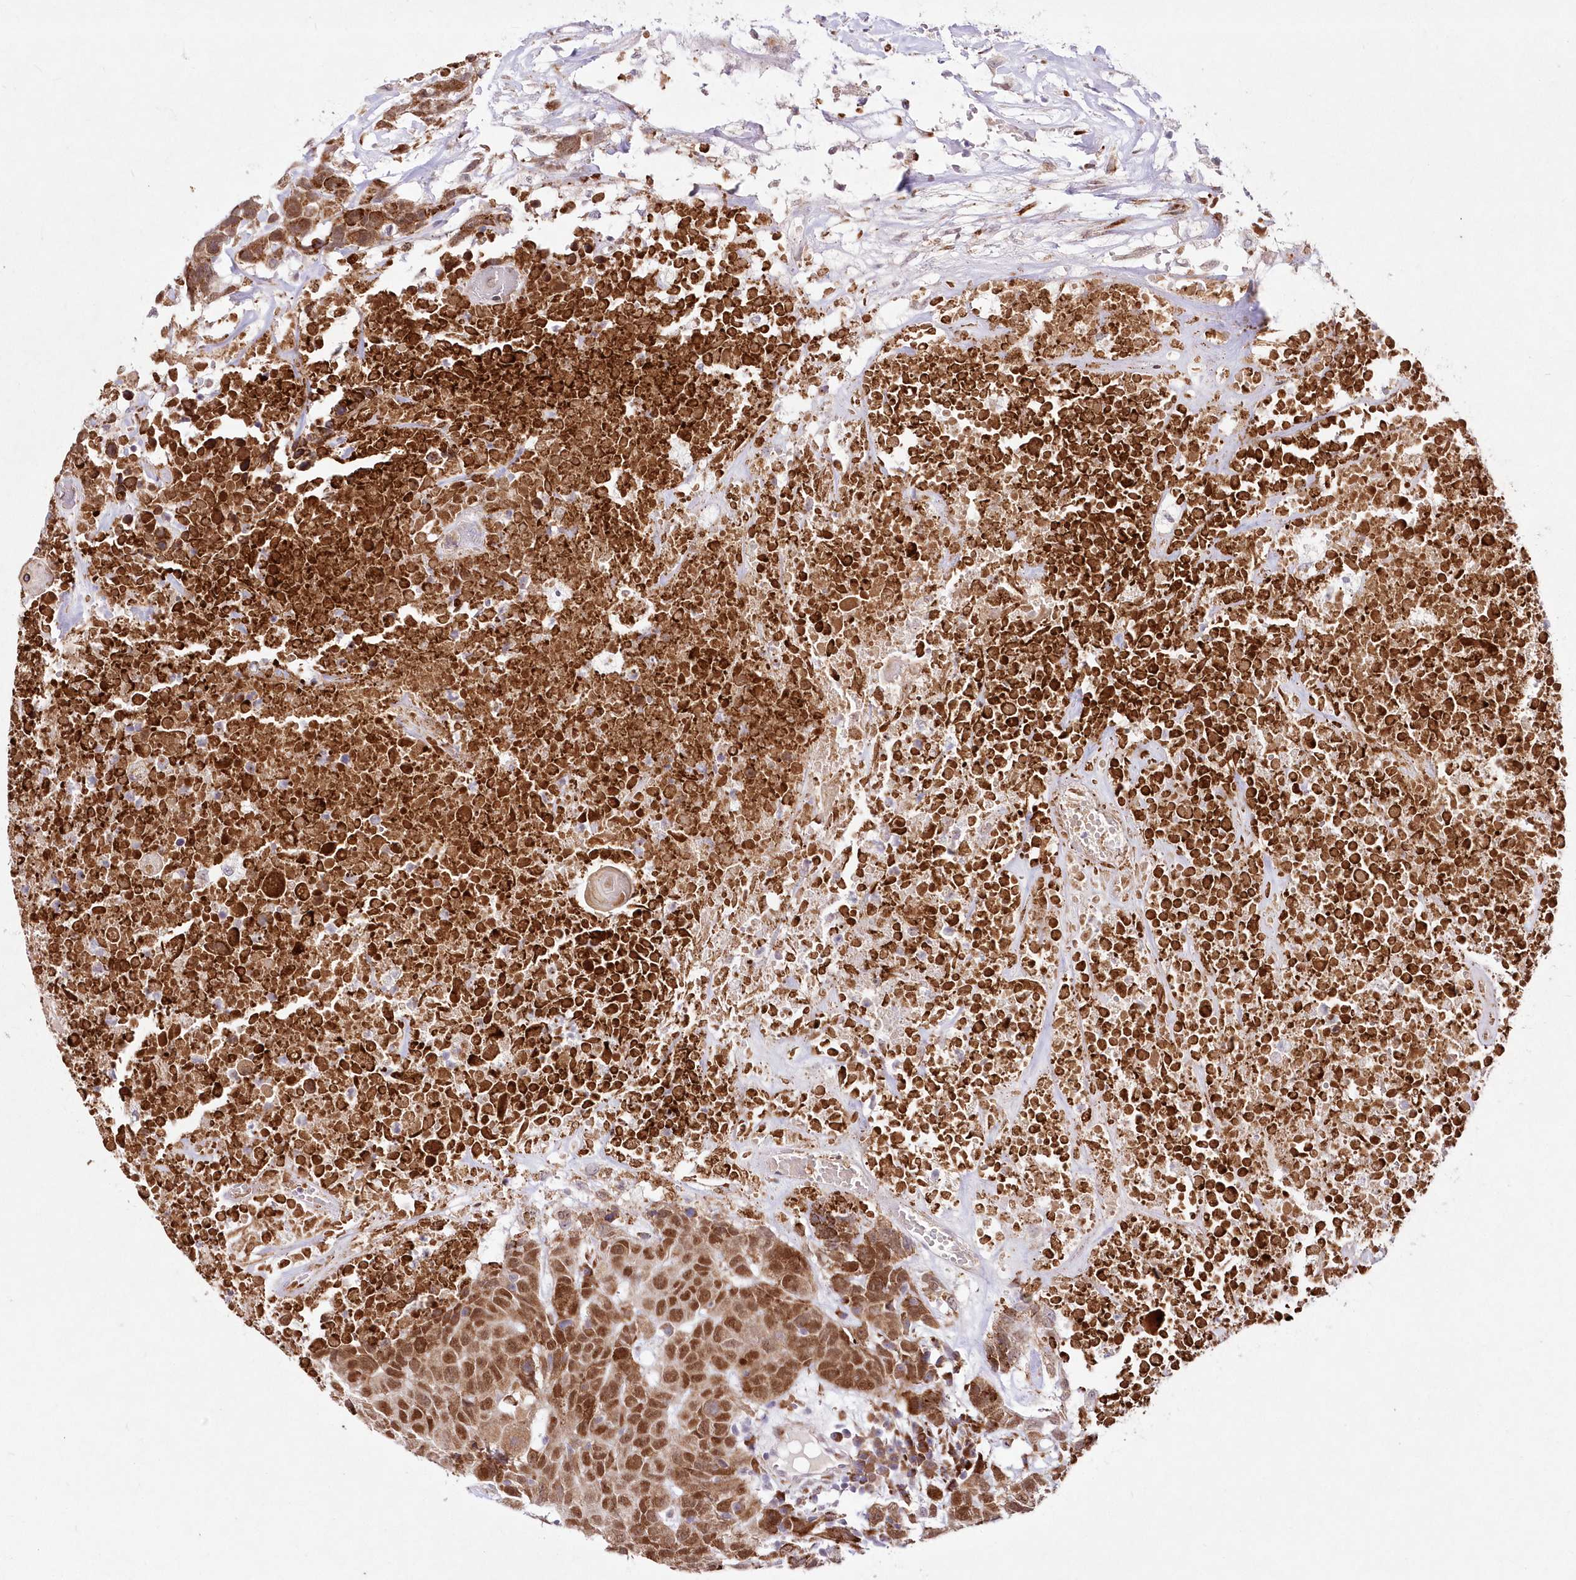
{"staining": {"intensity": "strong", "quantity": ">75%", "location": "cytoplasmic/membranous,nuclear"}, "tissue": "head and neck cancer", "cell_type": "Tumor cells", "image_type": "cancer", "snomed": [{"axis": "morphology", "description": "Squamous cell carcinoma, NOS"}, {"axis": "topography", "description": "Head-Neck"}], "caption": "Protein staining of squamous cell carcinoma (head and neck) tissue shows strong cytoplasmic/membranous and nuclear positivity in approximately >75% of tumor cells.", "gene": "LDB1", "patient": {"sex": "male", "age": 66}}